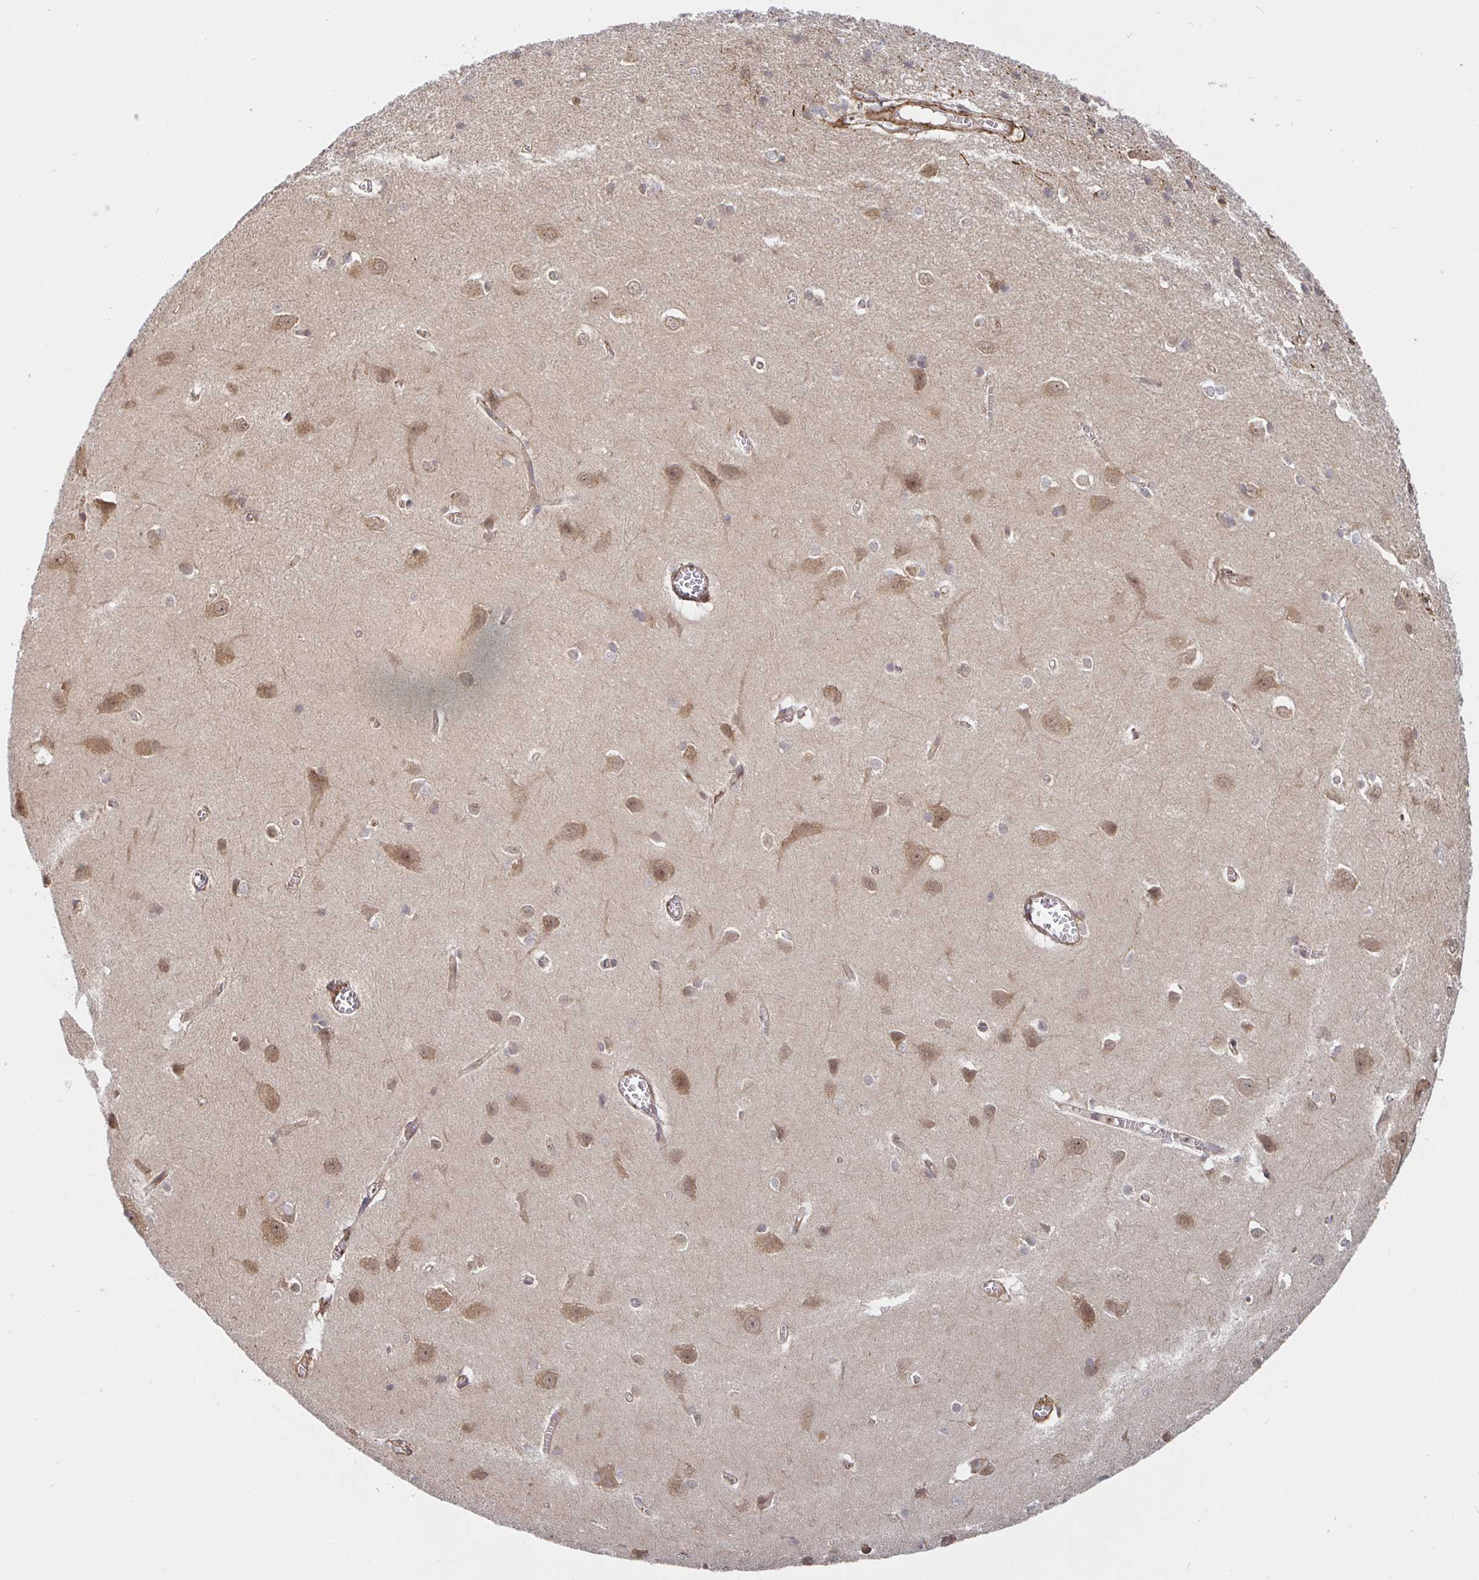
{"staining": {"intensity": "moderate", "quantity": "25%-75%", "location": "cytoplasmic/membranous"}, "tissue": "cerebral cortex", "cell_type": "Endothelial cells", "image_type": "normal", "snomed": [{"axis": "morphology", "description": "Normal tissue, NOS"}, {"axis": "topography", "description": "Cerebral cortex"}], "caption": "Protein staining of benign cerebral cortex reveals moderate cytoplasmic/membranous staining in about 25%-75% of endothelial cells.", "gene": "STRAP", "patient": {"sex": "male", "age": 37}}